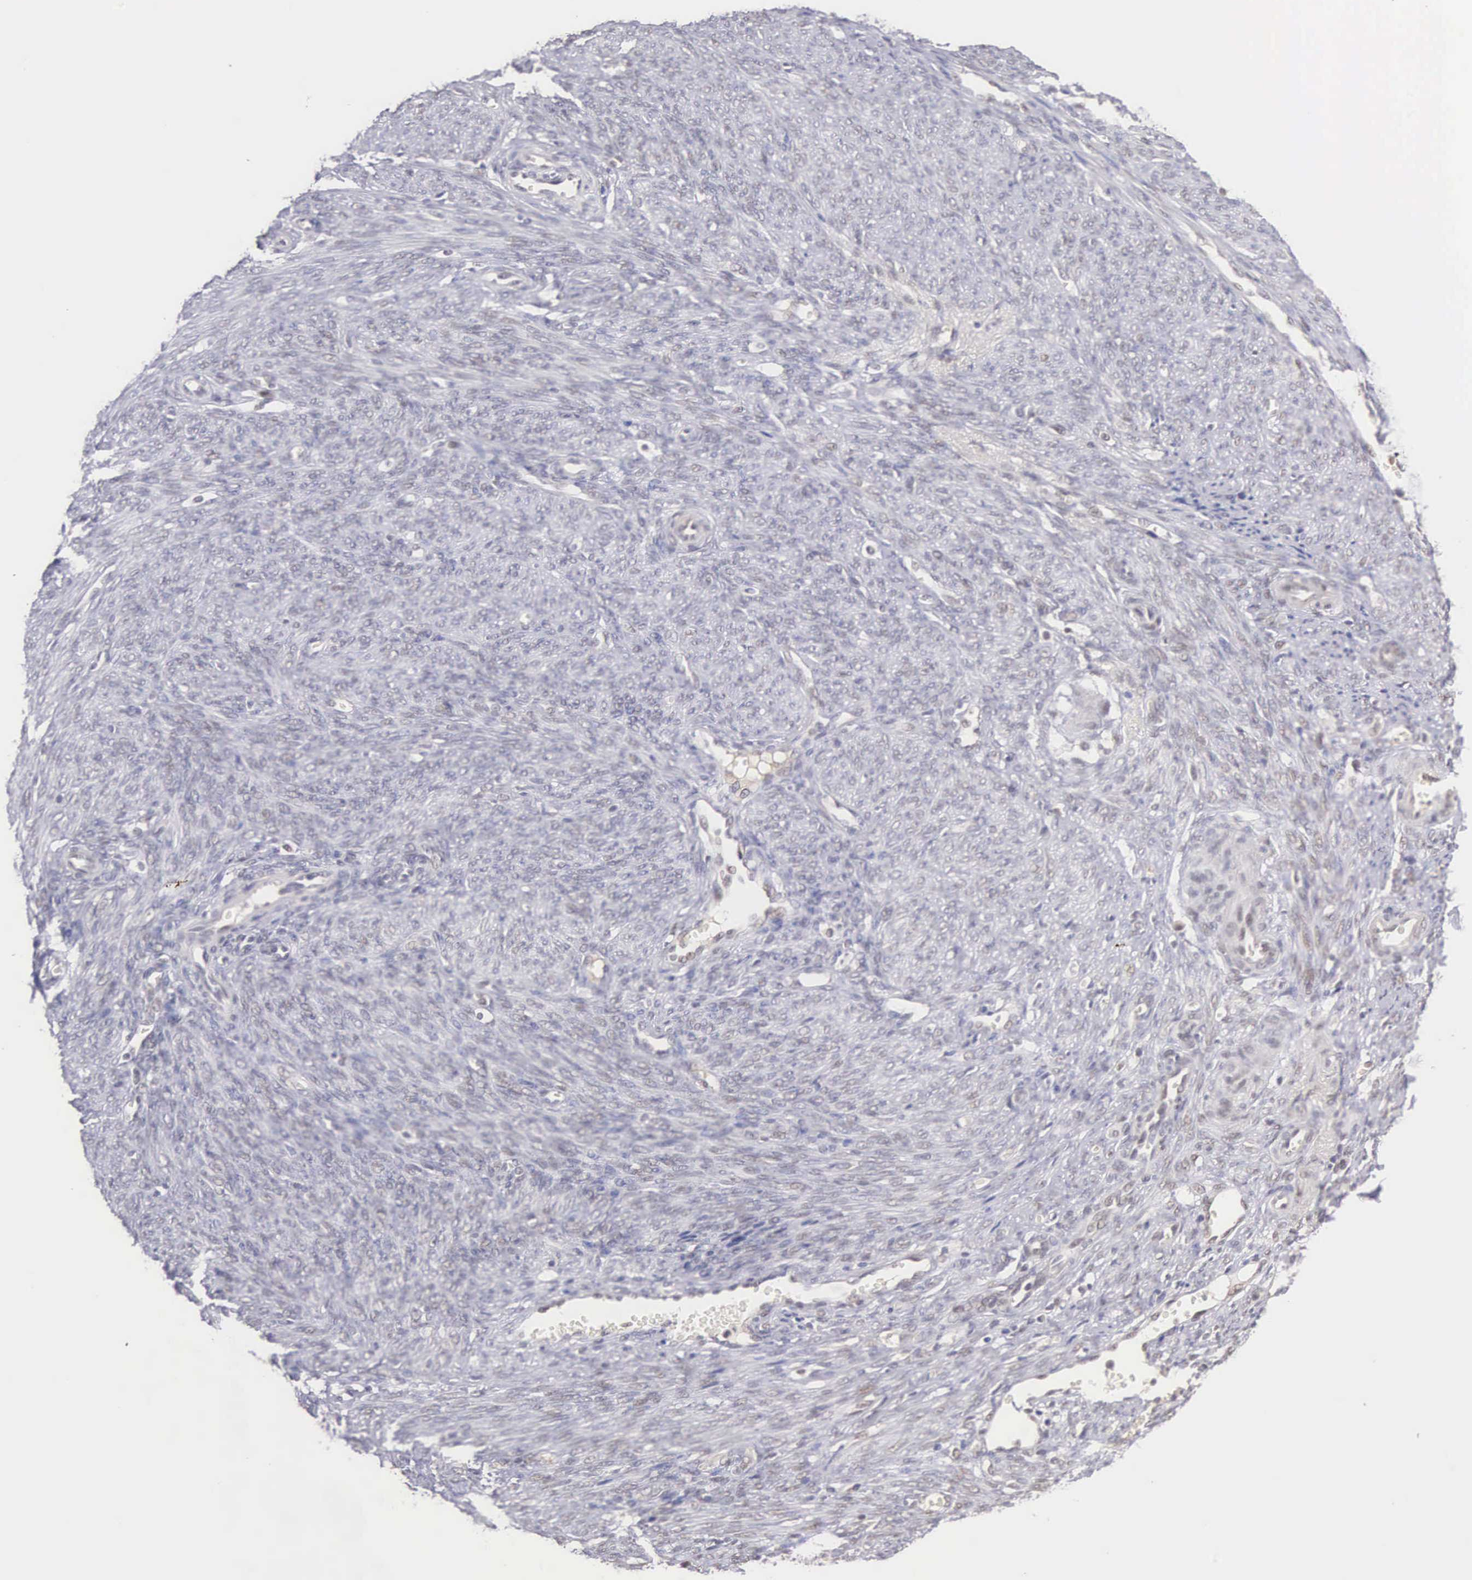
{"staining": {"intensity": "negative", "quantity": "none", "location": "none"}, "tissue": "endometrium", "cell_type": "Cells in endometrial stroma", "image_type": "normal", "snomed": [{"axis": "morphology", "description": "Normal tissue, NOS"}, {"axis": "topography", "description": "Uterus"}], "caption": "This is an immunohistochemistry image of unremarkable human endometrium. There is no expression in cells in endometrial stroma.", "gene": "HMGXB4", "patient": {"sex": "female", "age": 83}}